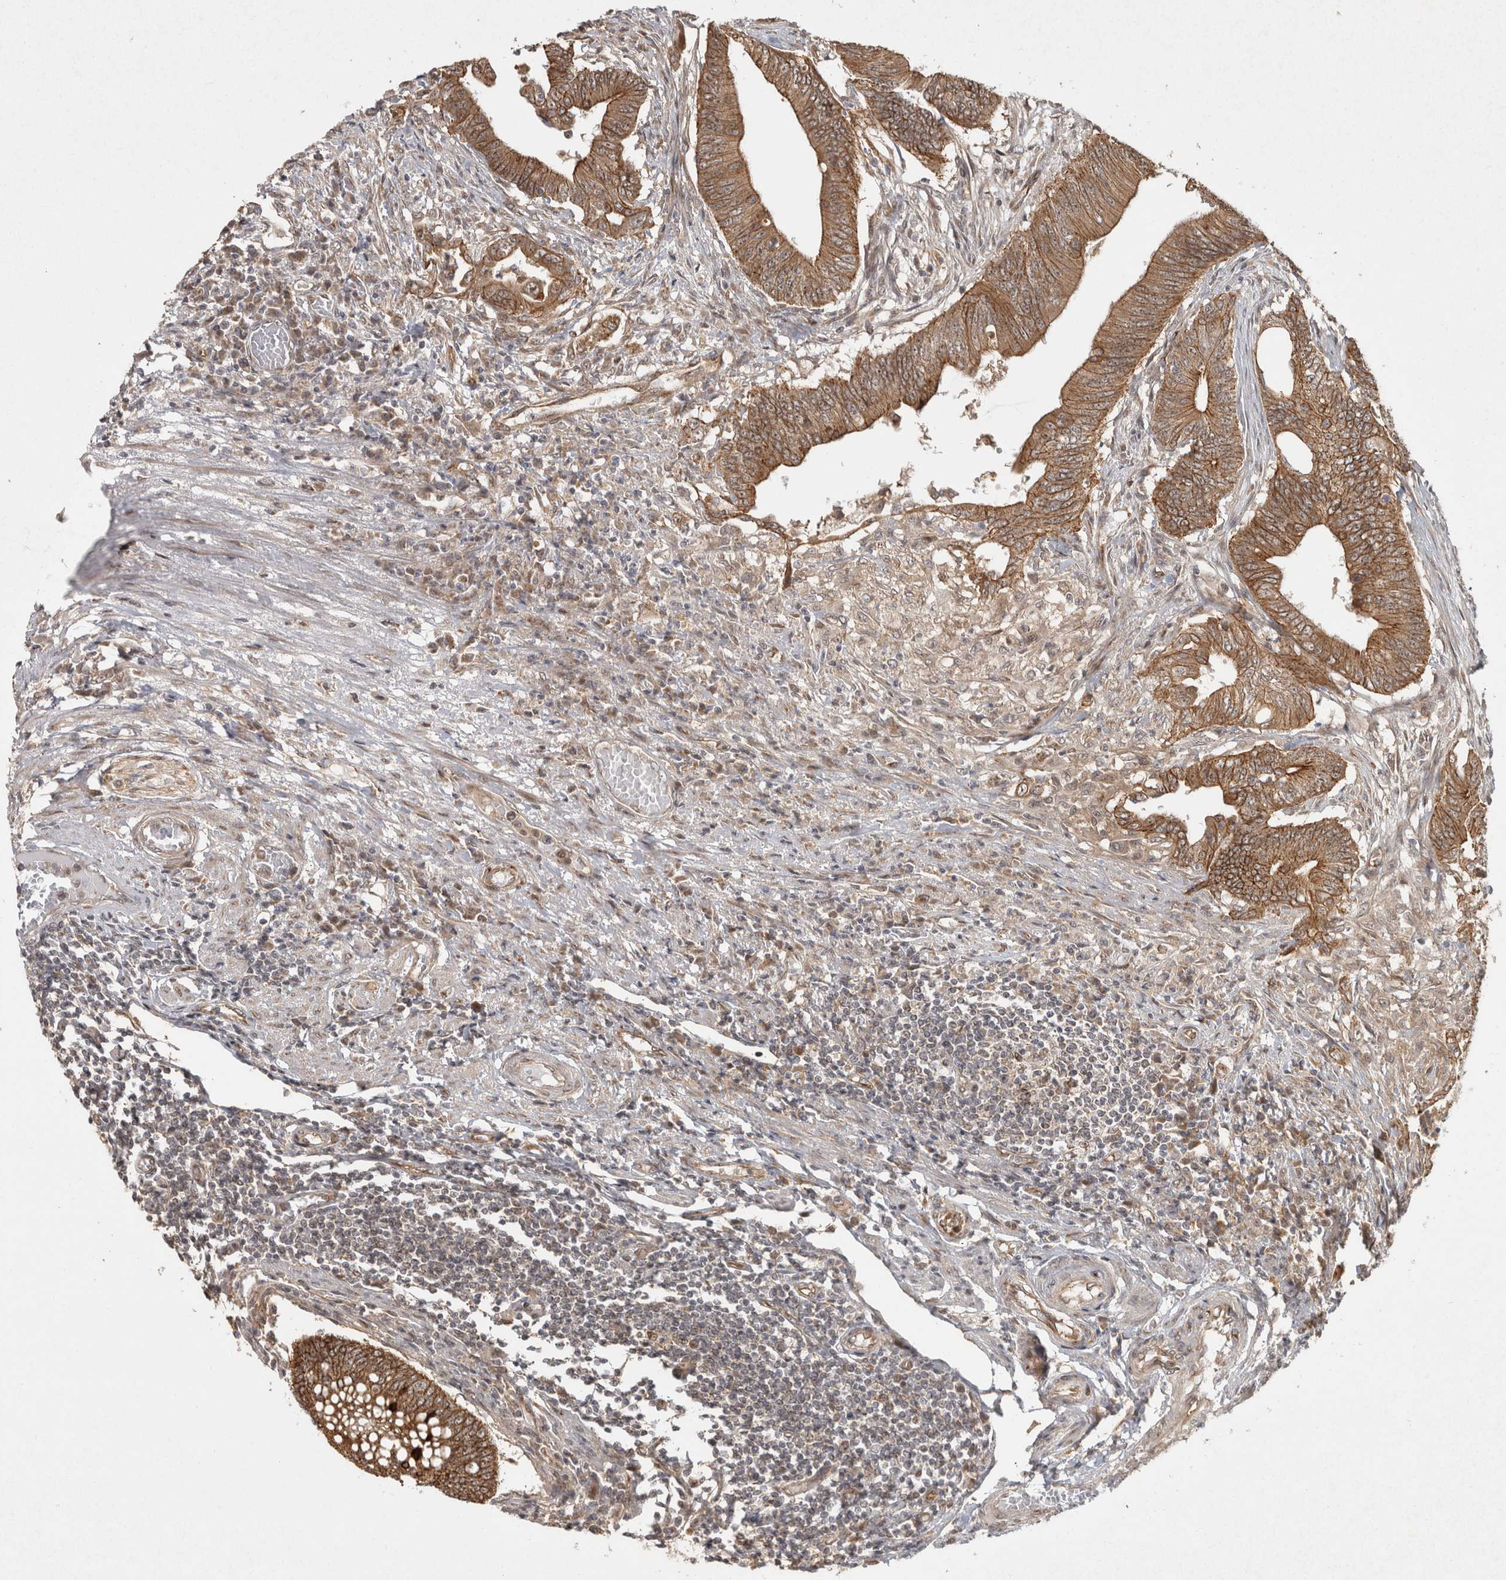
{"staining": {"intensity": "moderate", "quantity": ">75%", "location": "cytoplasmic/membranous"}, "tissue": "colorectal cancer", "cell_type": "Tumor cells", "image_type": "cancer", "snomed": [{"axis": "morphology", "description": "Adenoma, NOS"}, {"axis": "morphology", "description": "Adenocarcinoma, NOS"}, {"axis": "topography", "description": "Colon"}], "caption": "Moderate cytoplasmic/membranous positivity is present in about >75% of tumor cells in colorectal adenocarcinoma.", "gene": "CAMSAP2", "patient": {"sex": "male", "age": 79}}